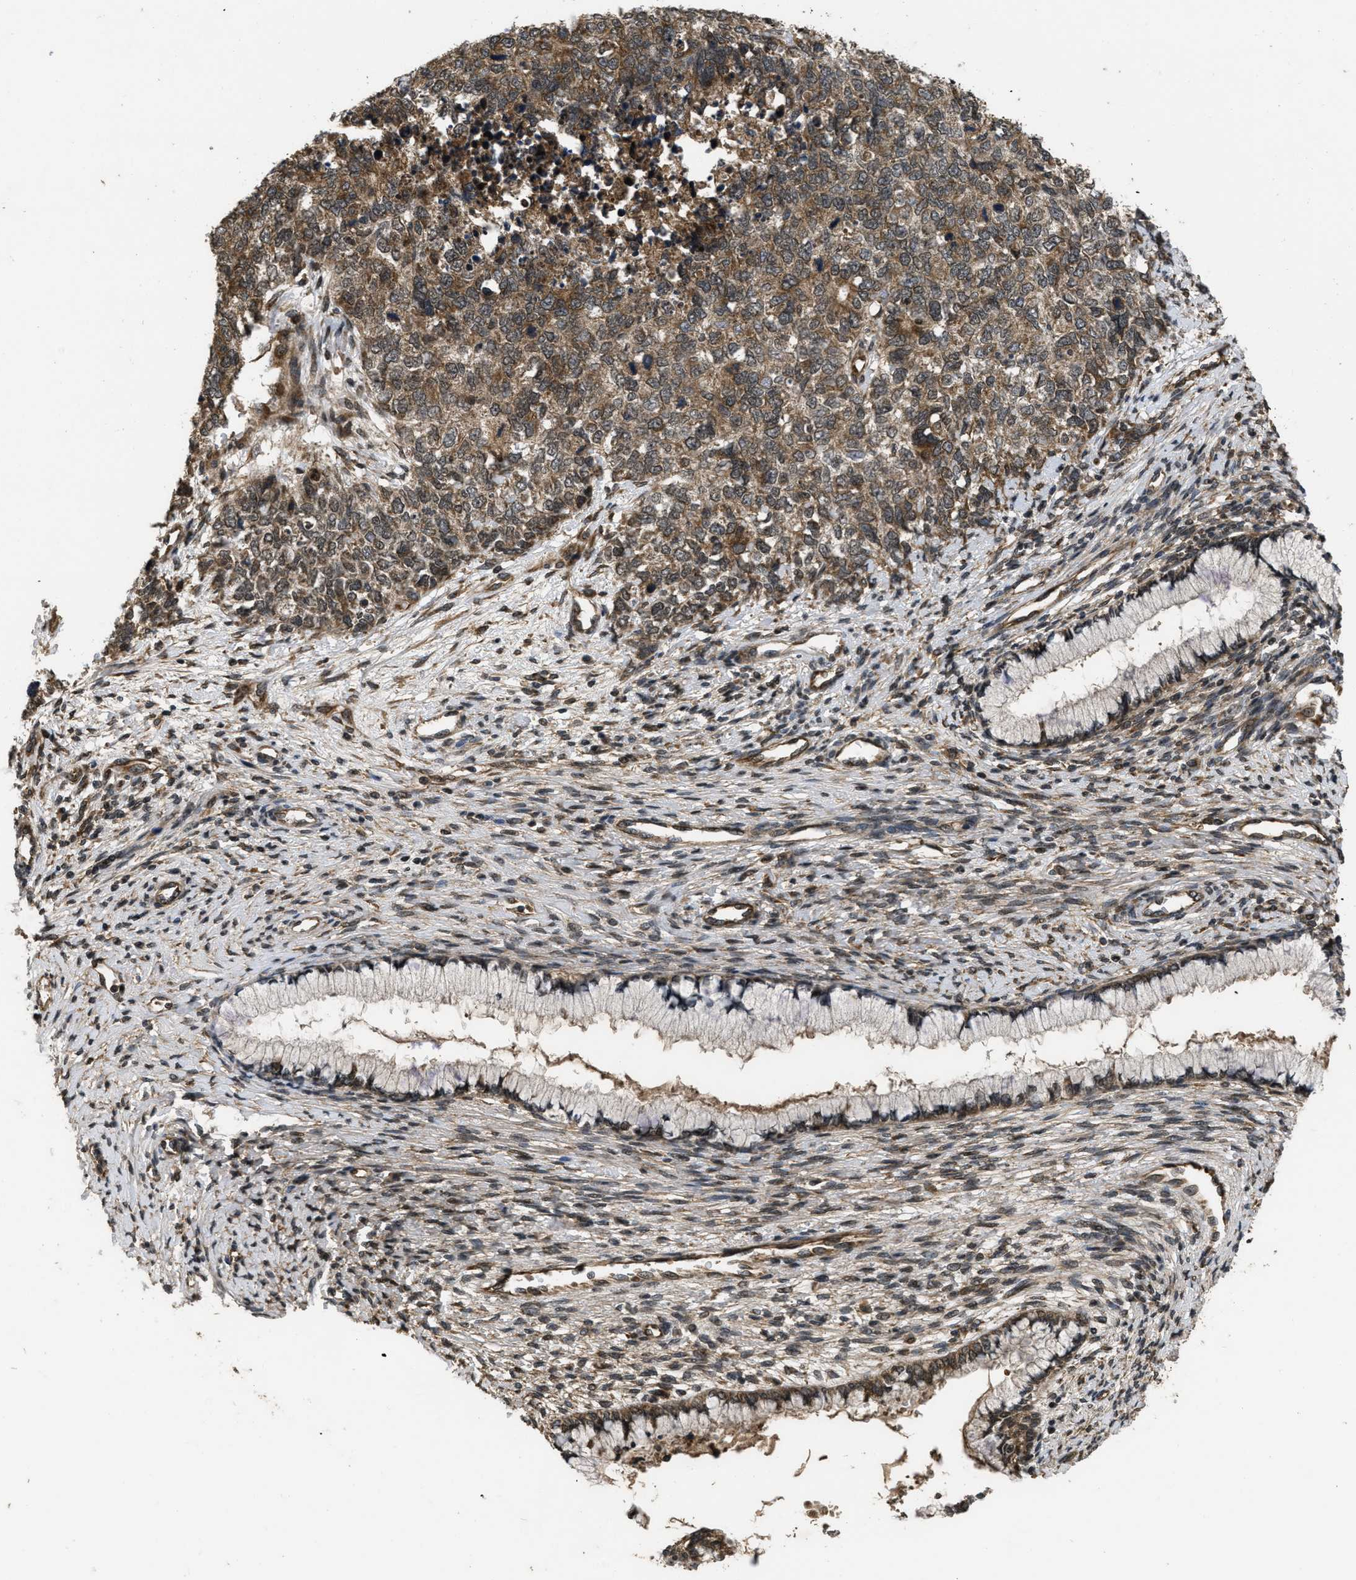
{"staining": {"intensity": "weak", "quantity": ">75%", "location": "cytoplasmic/membranous,nuclear"}, "tissue": "cervical cancer", "cell_type": "Tumor cells", "image_type": "cancer", "snomed": [{"axis": "morphology", "description": "Squamous cell carcinoma, NOS"}, {"axis": "topography", "description": "Cervix"}], "caption": "Protein positivity by immunohistochemistry (IHC) displays weak cytoplasmic/membranous and nuclear staining in approximately >75% of tumor cells in cervical squamous cell carcinoma. The protein of interest is stained brown, and the nuclei are stained in blue (DAB IHC with brightfield microscopy, high magnification).", "gene": "SPTLC1", "patient": {"sex": "female", "age": 63}}